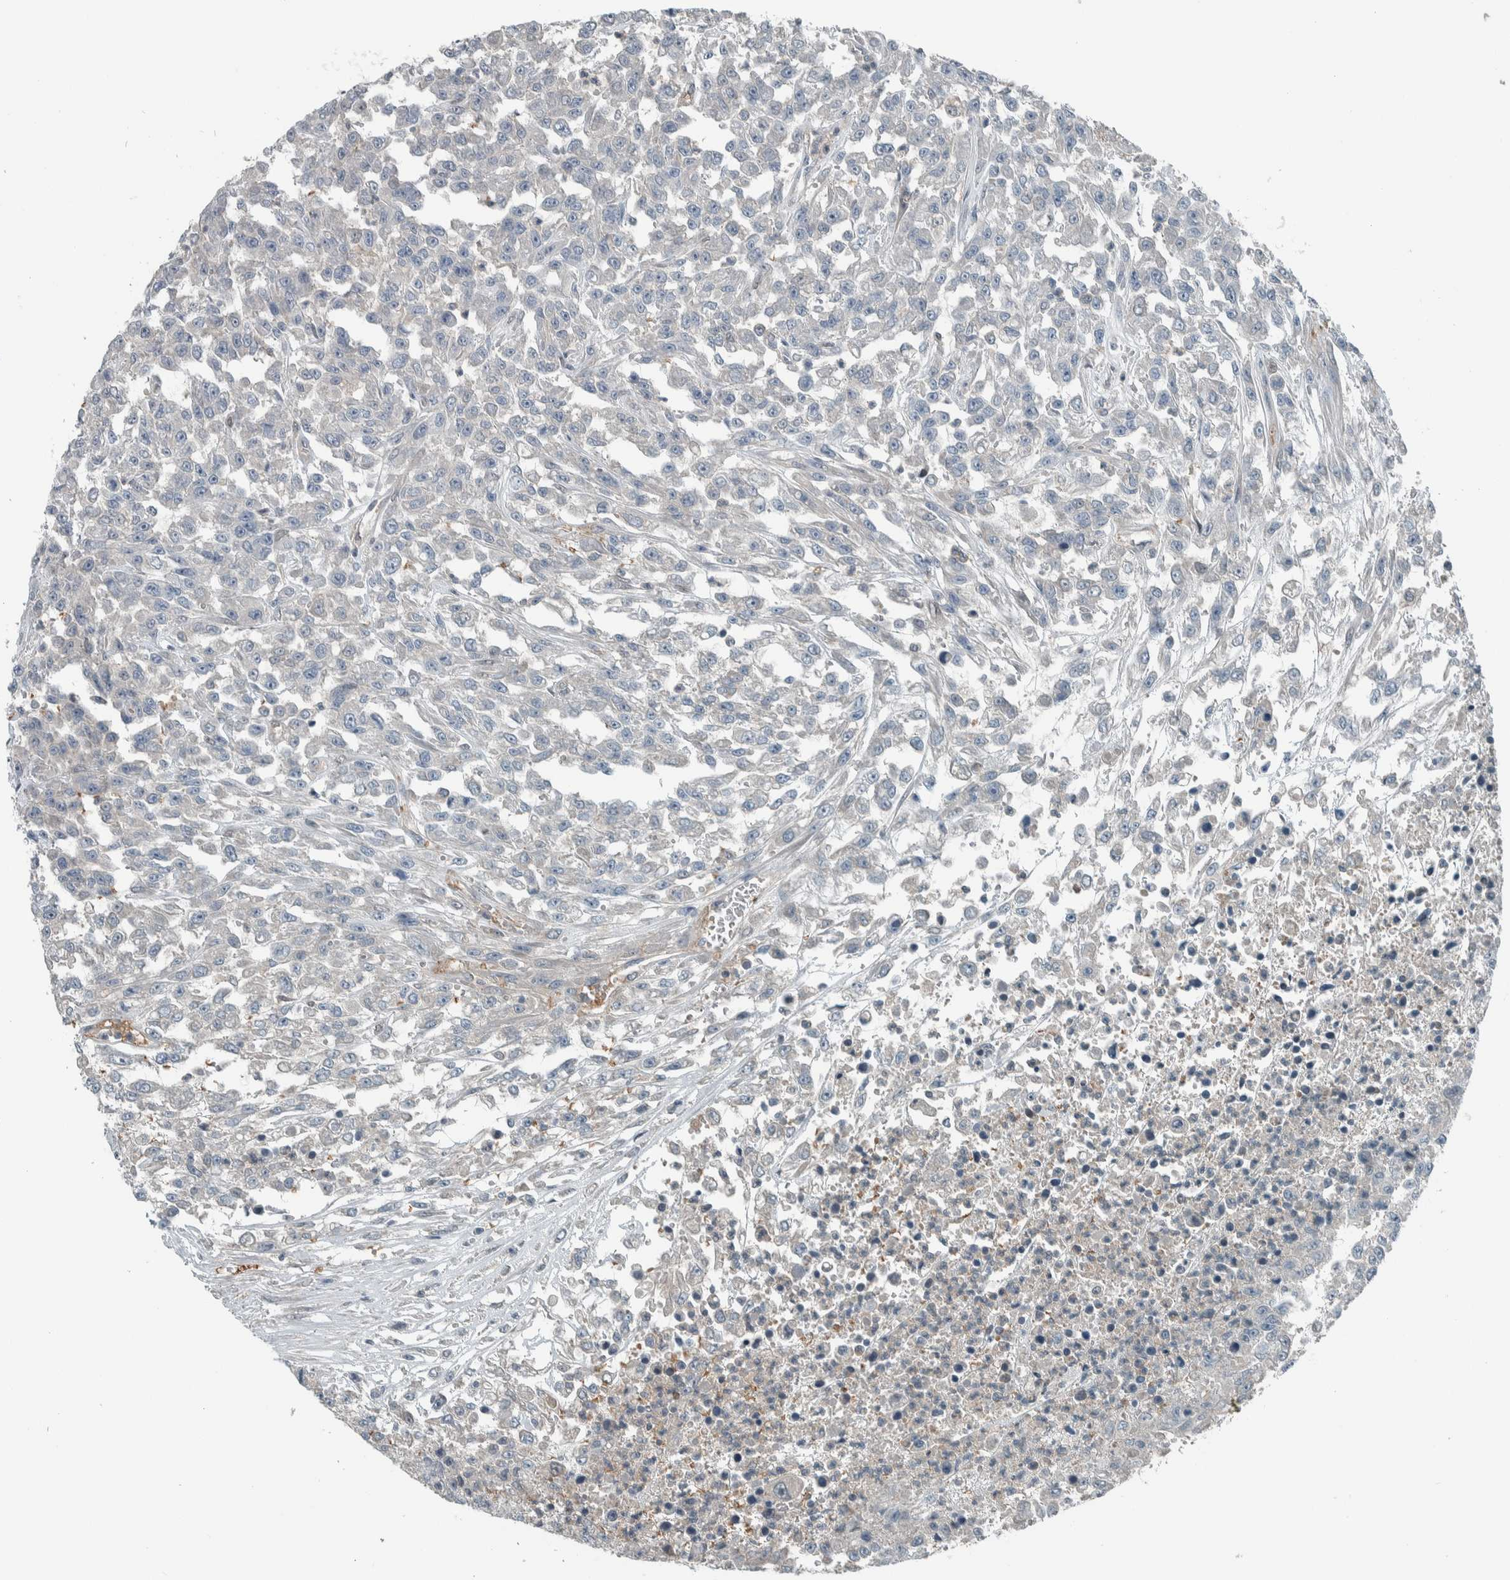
{"staining": {"intensity": "negative", "quantity": "none", "location": "none"}, "tissue": "urothelial cancer", "cell_type": "Tumor cells", "image_type": "cancer", "snomed": [{"axis": "morphology", "description": "Urothelial carcinoma, High grade"}, {"axis": "topography", "description": "Urinary bladder"}], "caption": "Immunohistochemical staining of human urothelial carcinoma (high-grade) exhibits no significant expression in tumor cells.", "gene": "ALAD", "patient": {"sex": "male", "age": 46}}